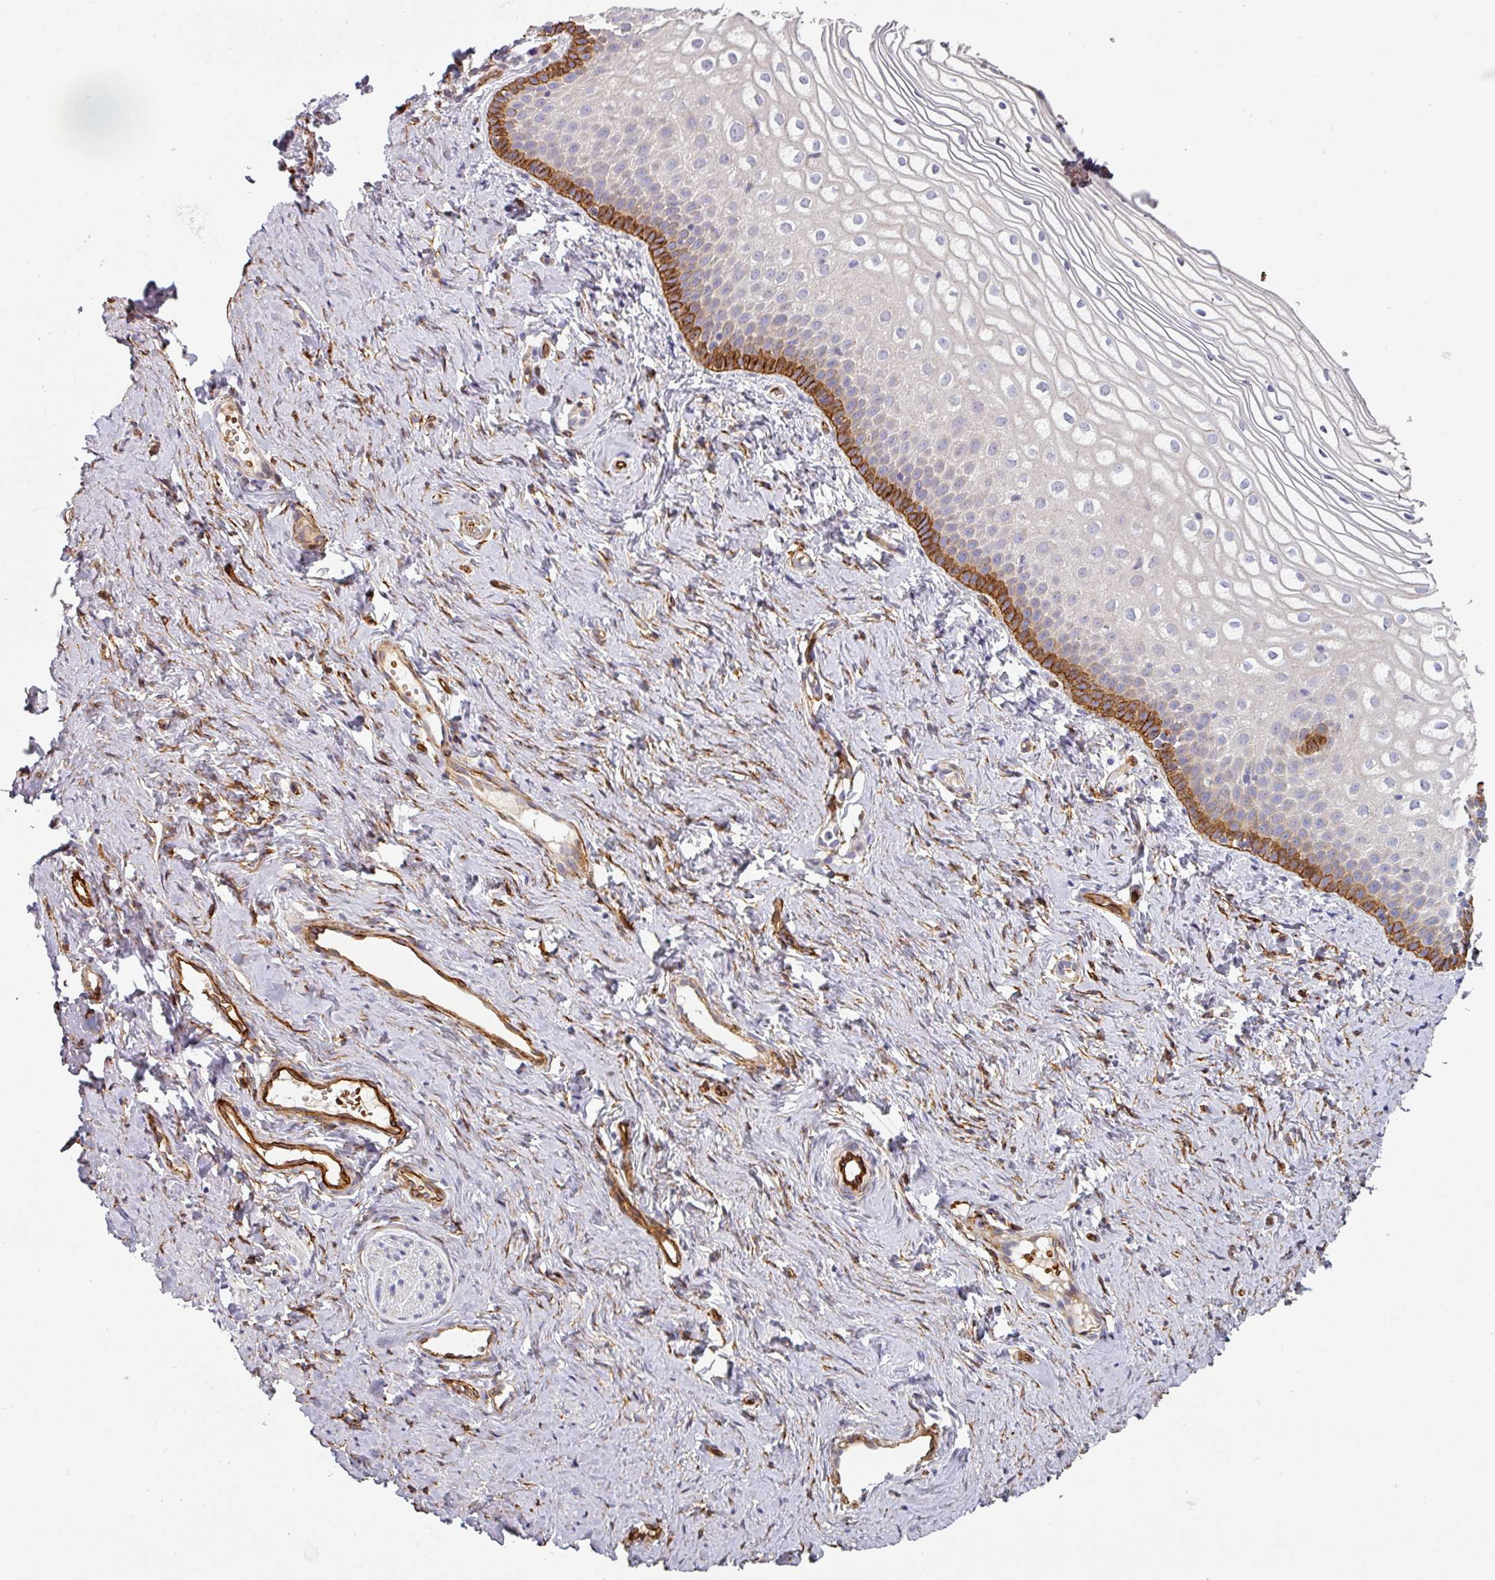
{"staining": {"intensity": "strong", "quantity": "25%-75%", "location": "cytoplasmic/membranous"}, "tissue": "vagina", "cell_type": "Squamous epithelial cells", "image_type": "normal", "snomed": [{"axis": "morphology", "description": "Normal tissue, NOS"}, {"axis": "topography", "description": "Vagina"}], "caption": "Brown immunohistochemical staining in normal human vagina displays strong cytoplasmic/membranous expression in about 25%-75% of squamous epithelial cells.", "gene": "PRODH2", "patient": {"sex": "female", "age": 56}}